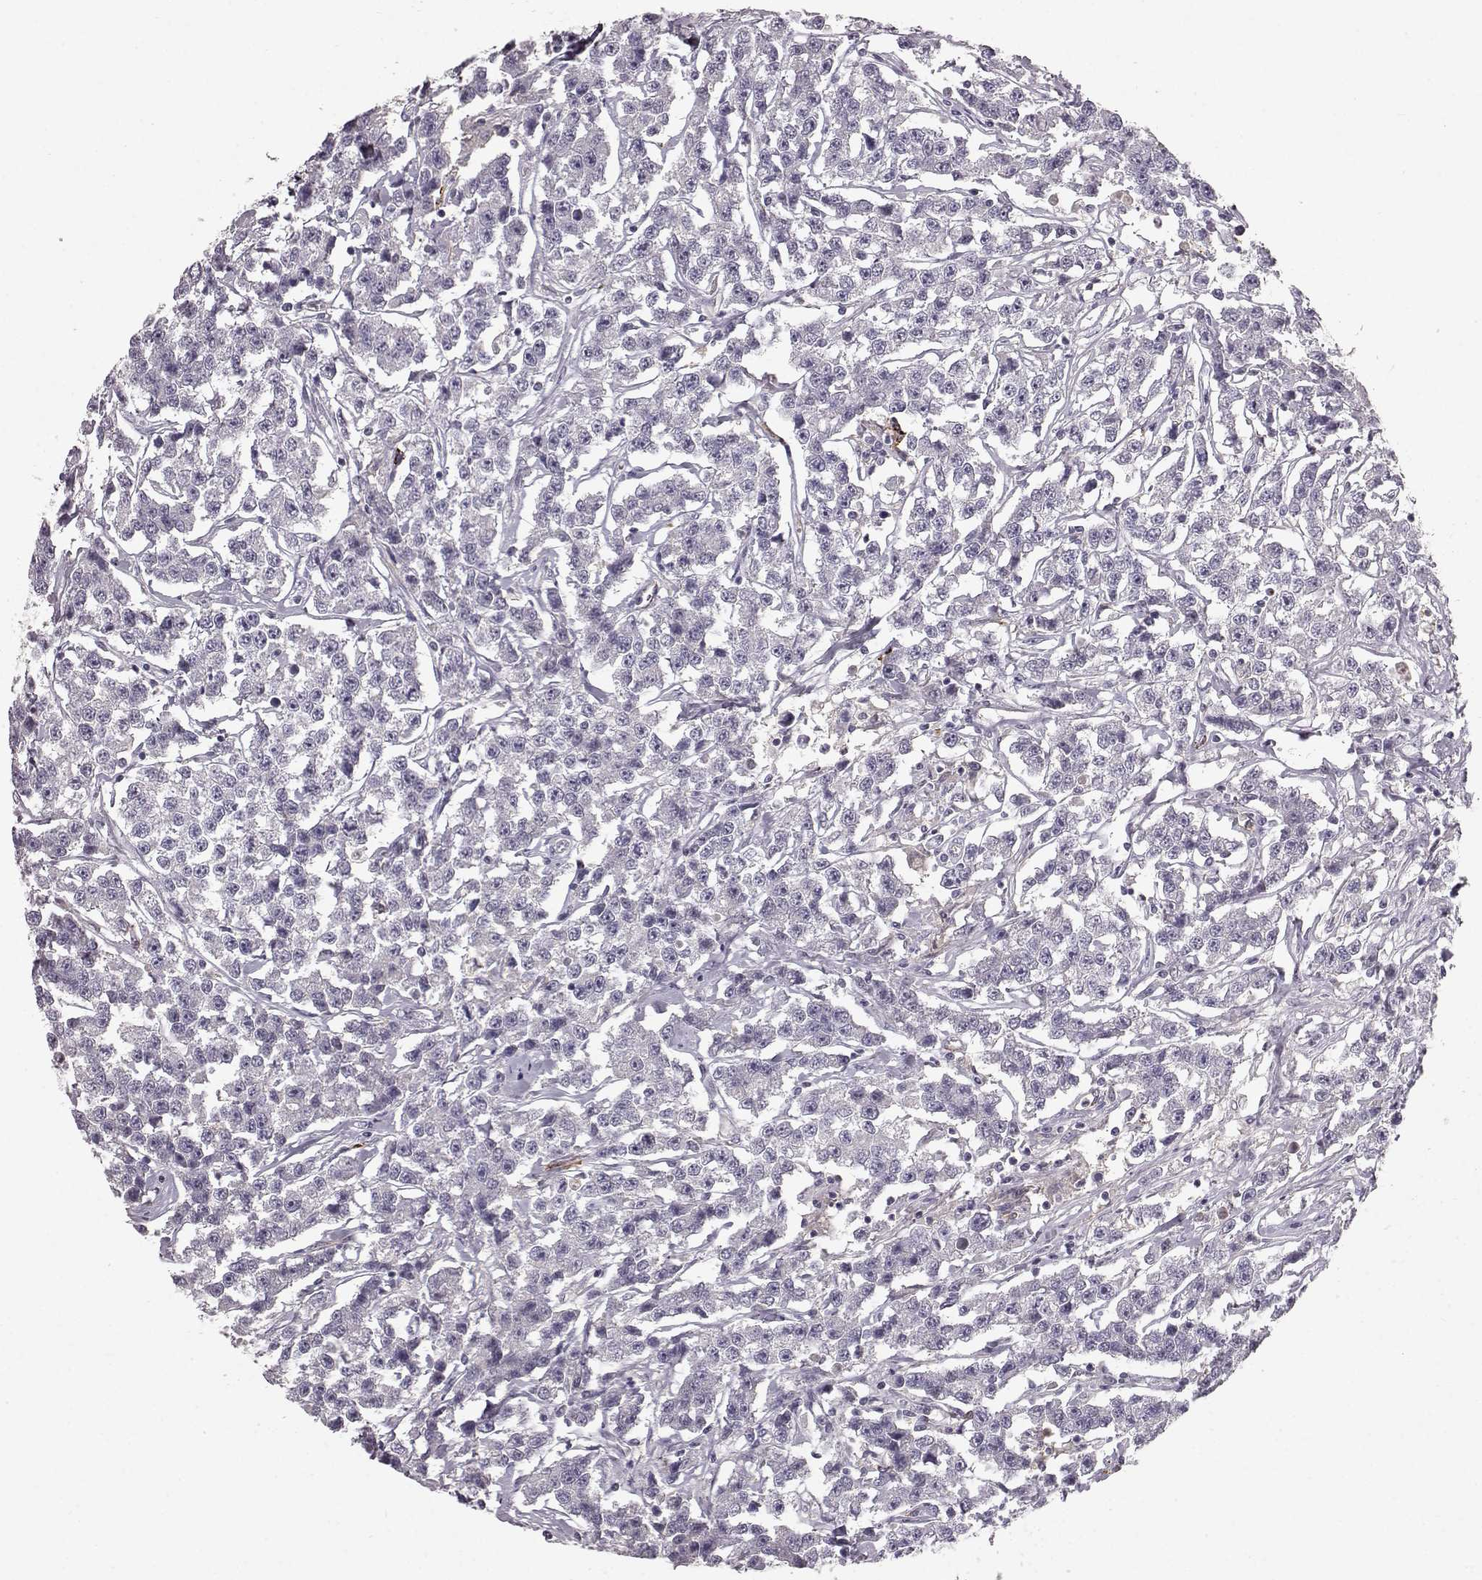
{"staining": {"intensity": "negative", "quantity": "none", "location": "none"}, "tissue": "testis cancer", "cell_type": "Tumor cells", "image_type": "cancer", "snomed": [{"axis": "morphology", "description": "Seminoma, NOS"}, {"axis": "topography", "description": "Testis"}], "caption": "Tumor cells show no significant positivity in testis seminoma.", "gene": "CCNF", "patient": {"sex": "male", "age": 59}}